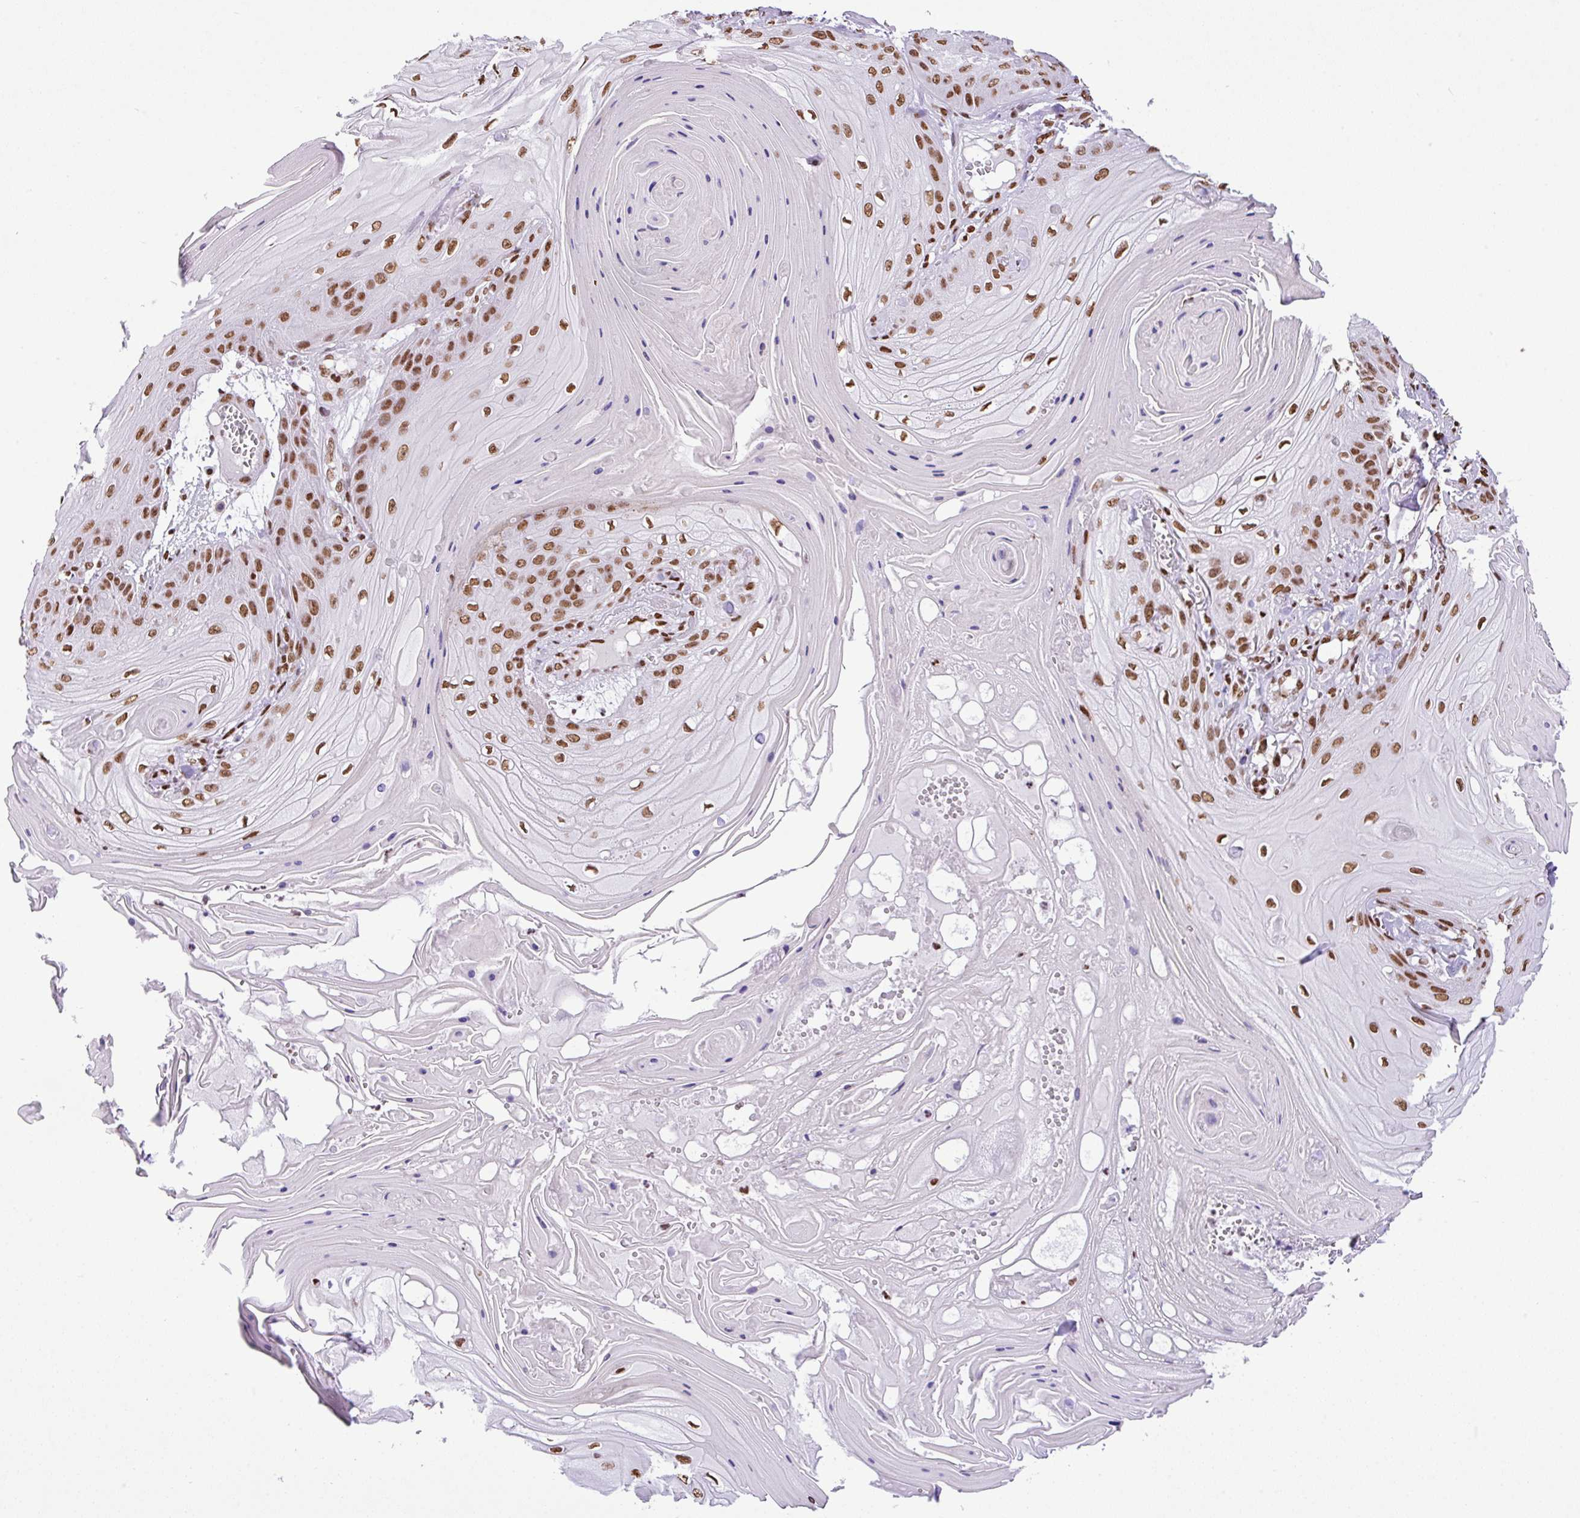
{"staining": {"intensity": "moderate", "quantity": ">75%", "location": "nuclear"}, "tissue": "skin cancer", "cell_type": "Tumor cells", "image_type": "cancer", "snomed": [{"axis": "morphology", "description": "Squamous cell carcinoma, NOS"}, {"axis": "topography", "description": "Skin"}], "caption": "Protein analysis of squamous cell carcinoma (skin) tissue demonstrates moderate nuclear positivity in approximately >75% of tumor cells.", "gene": "RARG", "patient": {"sex": "male", "age": 74}}